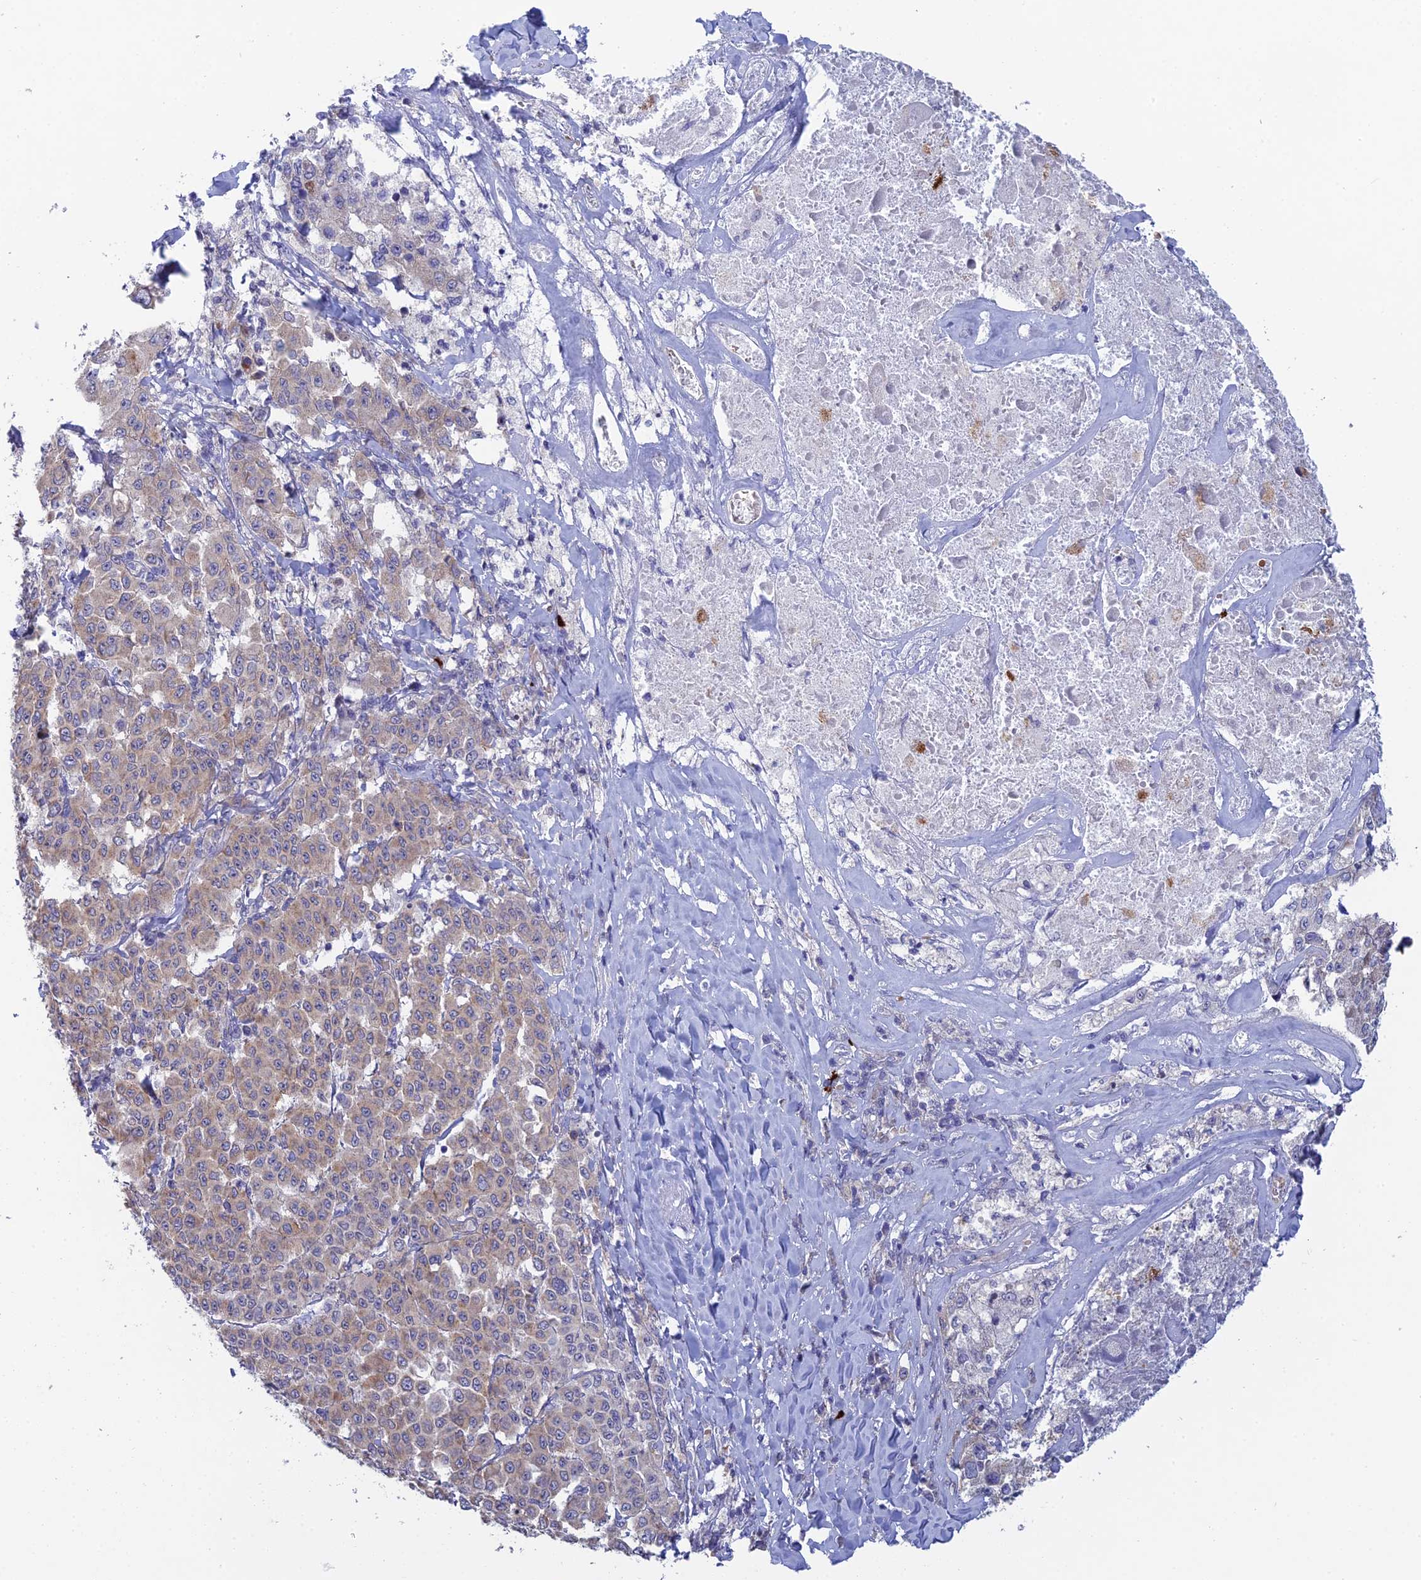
{"staining": {"intensity": "weak", "quantity": "25%-75%", "location": "cytoplasmic/membranous"}, "tissue": "melanoma", "cell_type": "Tumor cells", "image_type": "cancer", "snomed": [{"axis": "morphology", "description": "Malignant melanoma, Metastatic site"}, {"axis": "topography", "description": "Lymph node"}], "caption": "High-power microscopy captured an immunohistochemistry histopathology image of melanoma, revealing weak cytoplasmic/membranous staining in about 25%-75% of tumor cells.", "gene": "GIPC1", "patient": {"sex": "male", "age": 62}}